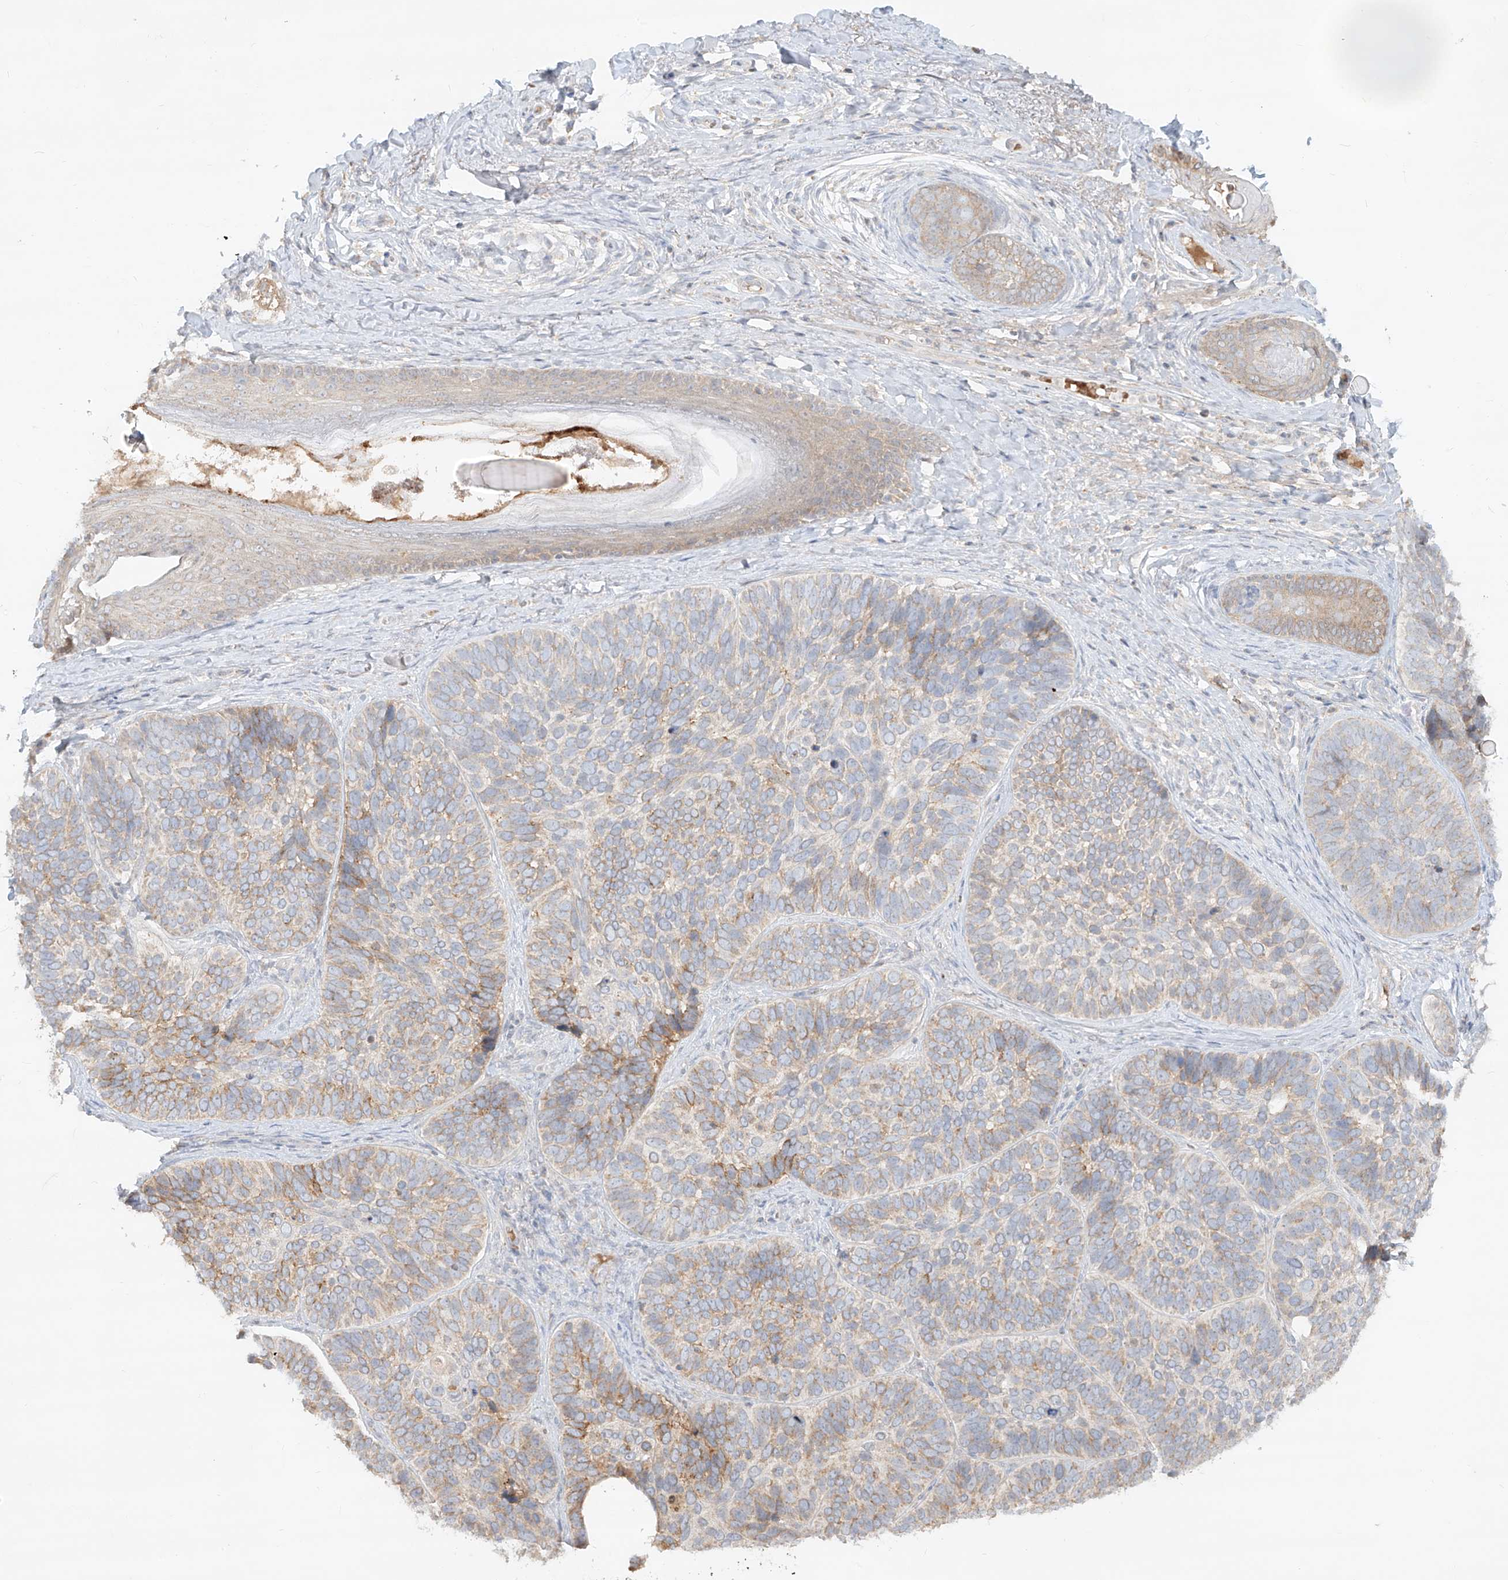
{"staining": {"intensity": "weak", "quantity": "<25%", "location": "cytoplasmic/membranous"}, "tissue": "skin cancer", "cell_type": "Tumor cells", "image_type": "cancer", "snomed": [{"axis": "morphology", "description": "Basal cell carcinoma"}, {"axis": "topography", "description": "Skin"}], "caption": "Skin cancer was stained to show a protein in brown. There is no significant staining in tumor cells.", "gene": "KPNA7", "patient": {"sex": "male", "age": 62}}